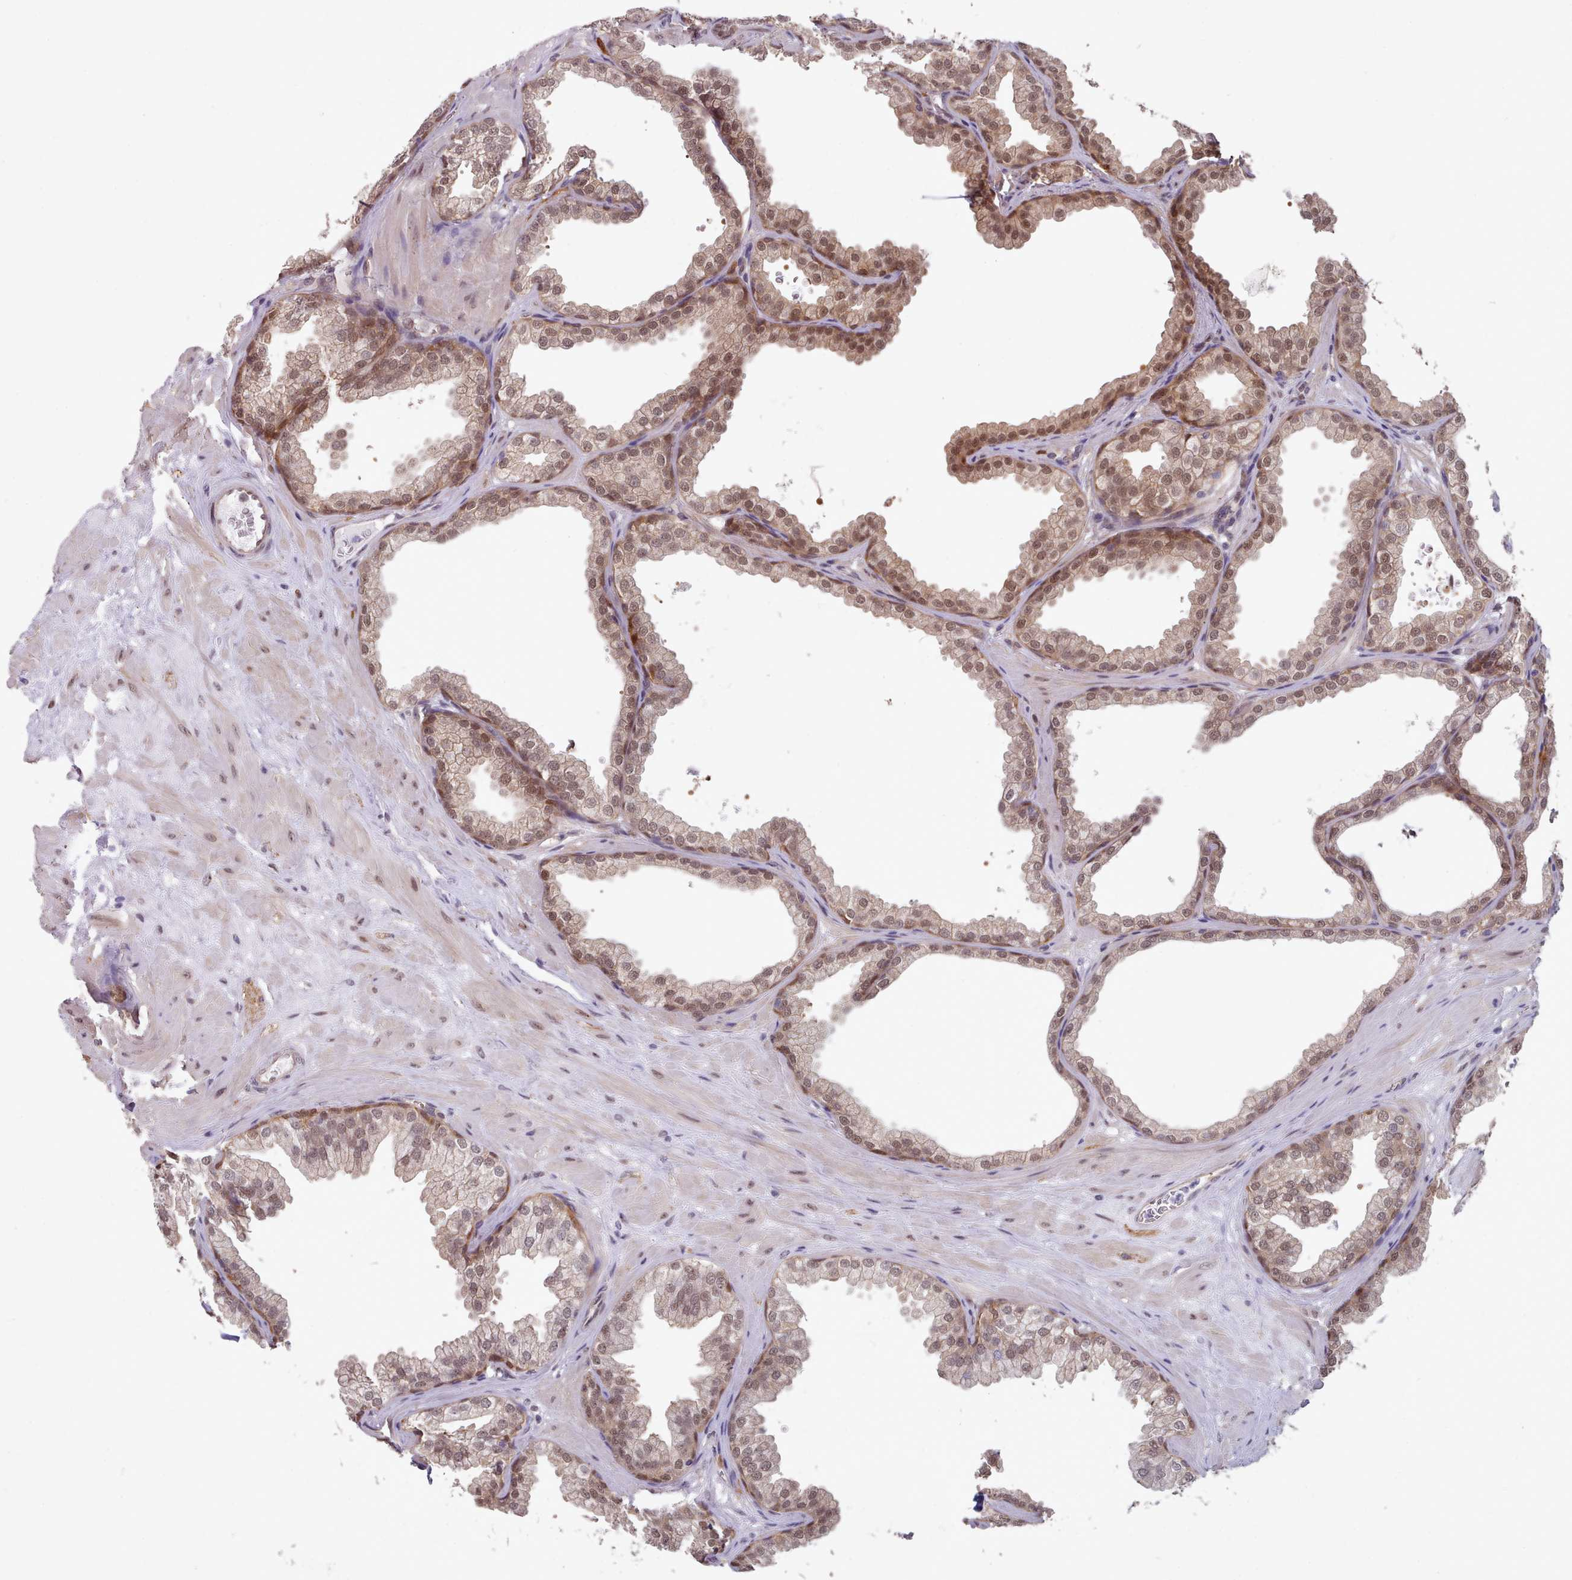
{"staining": {"intensity": "moderate", "quantity": ">75%", "location": "cytoplasmic/membranous,nuclear"}, "tissue": "prostate", "cell_type": "Glandular cells", "image_type": "normal", "snomed": [{"axis": "morphology", "description": "Normal tissue, NOS"}, {"axis": "topography", "description": "Prostate"}], "caption": "Immunohistochemical staining of benign prostate demonstrates moderate cytoplasmic/membranous,nuclear protein staining in about >75% of glandular cells.", "gene": "CES3", "patient": {"sex": "male", "age": 37}}